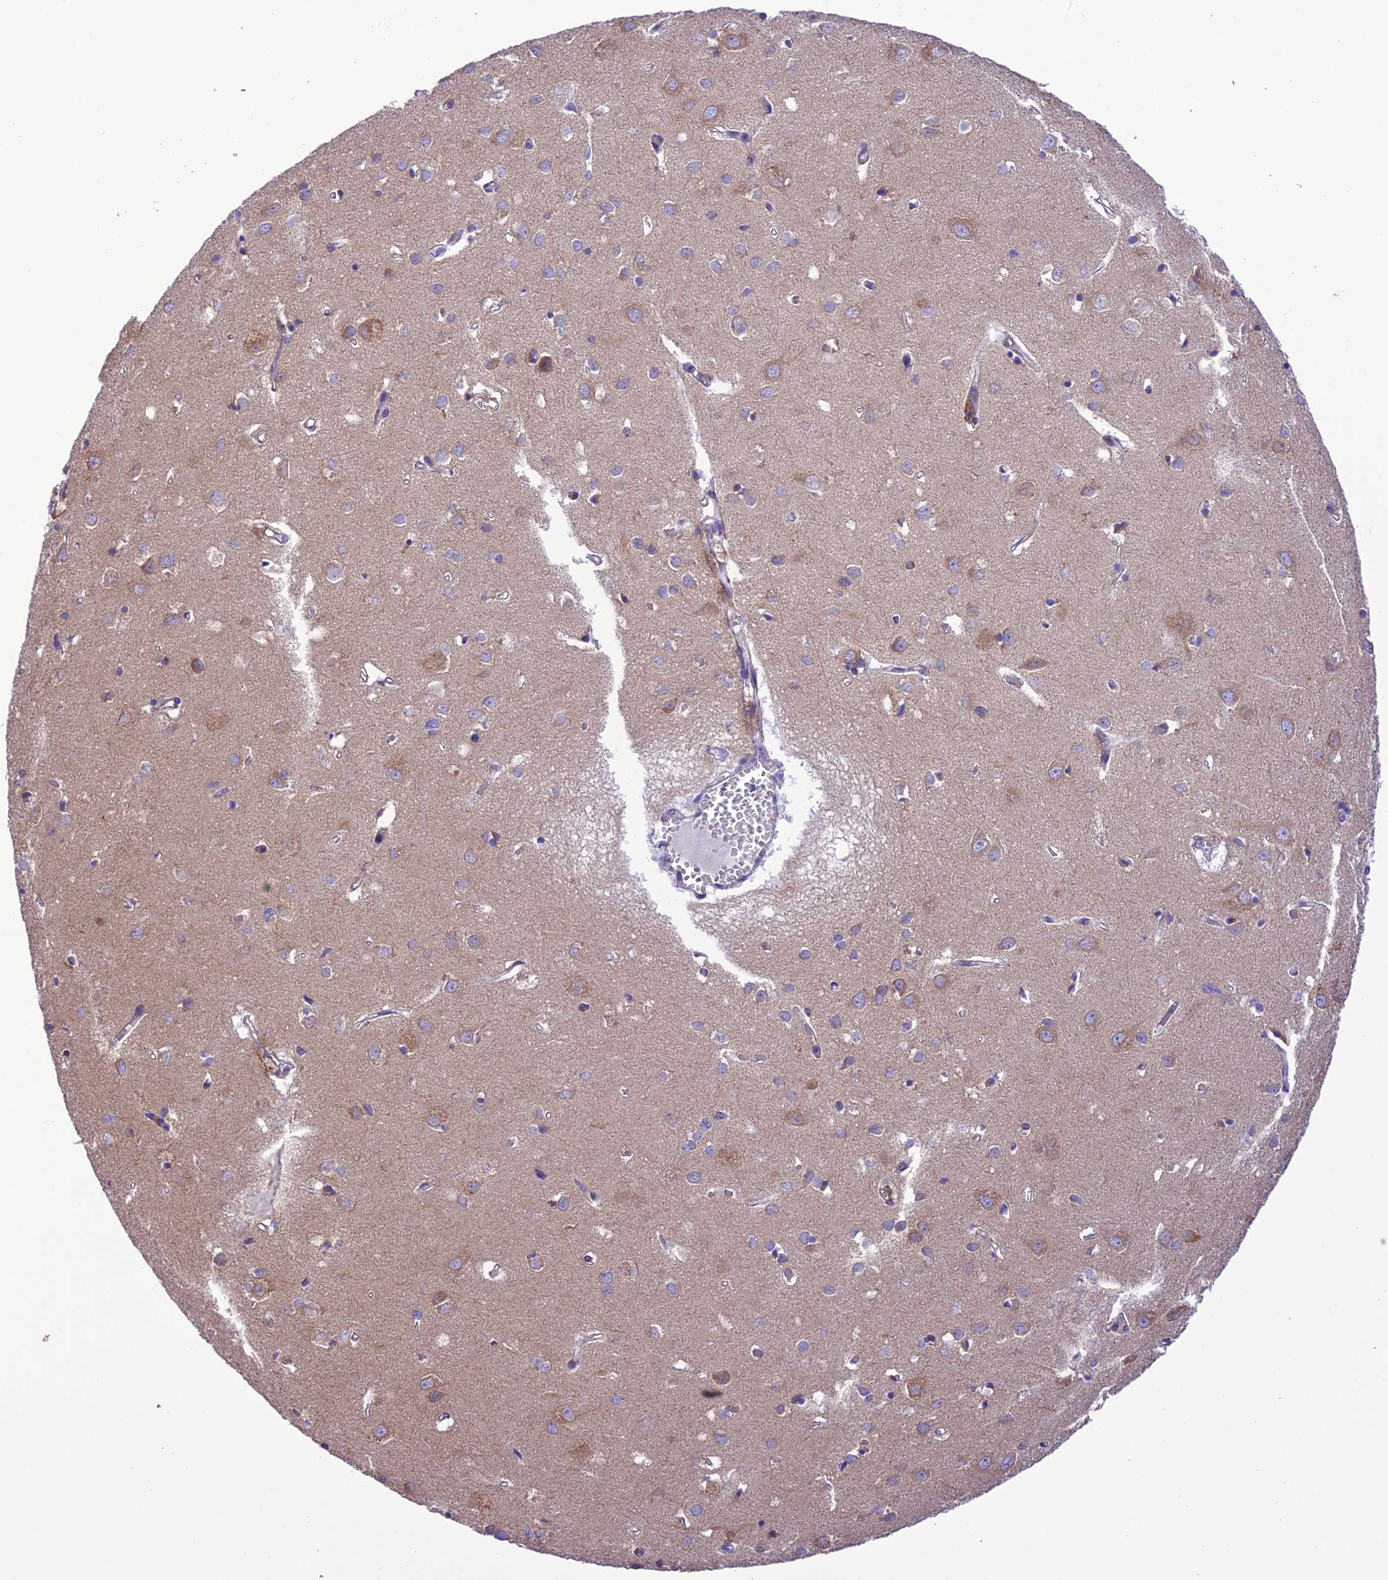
{"staining": {"intensity": "weak", "quantity": "25%-75%", "location": "cytoplasmic/membranous"}, "tissue": "cerebral cortex", "cell_type": "Endothelial cells", "image_type": "normal", "snomed": [{"axis": "morphology", "description": "Normal tissue, NOS"}, {"axis": "topography", "description": "Cerebral cortex"}], "caption": "Immunohistochemical staining of benign human cerebral cortex displays low levels of weak cytoplasmic/membranous positivity in about 25%-75% of endothelial cells.", "gene": "MAP3K12", "patient": {"sex": "female", "age": 64}}